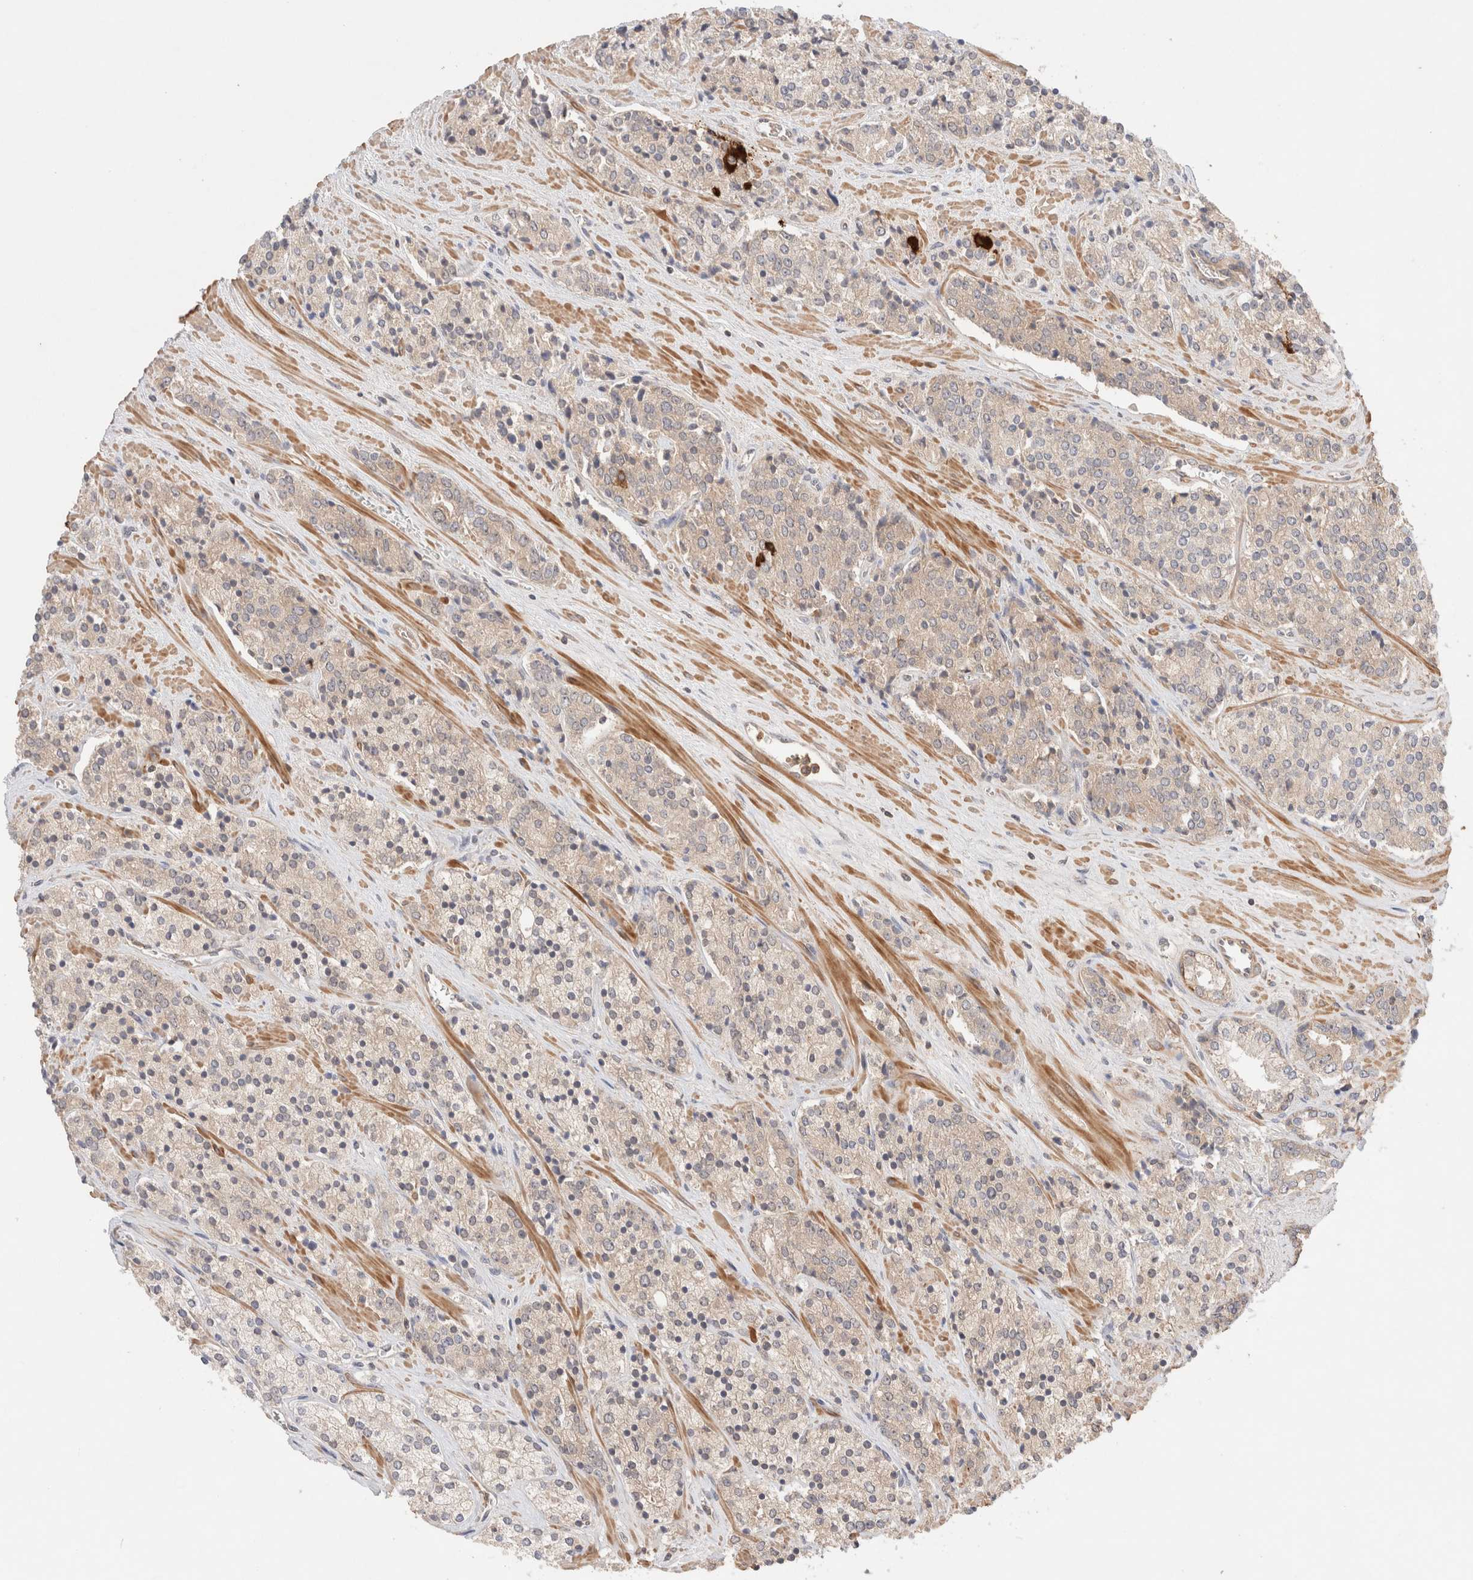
{"staining": {"intensity": "weak", "quantity": "<25%", "location": "cytoplasmic/membranous"}, "tissue": "prostate cancer", "cell_type": "Tumor cells", "image_type": "cancer", "snomed": [{"axis": "morphology", "description": "Adenocarcinoma, High grade"}, {"axis": "topography", "description": "Prostate"}], "caption": "The image exhibits no significant expression in tumor cells of prostate cancer.", "gene": "CARNMT1", "patient": {"sex": "male", "age": 71}}